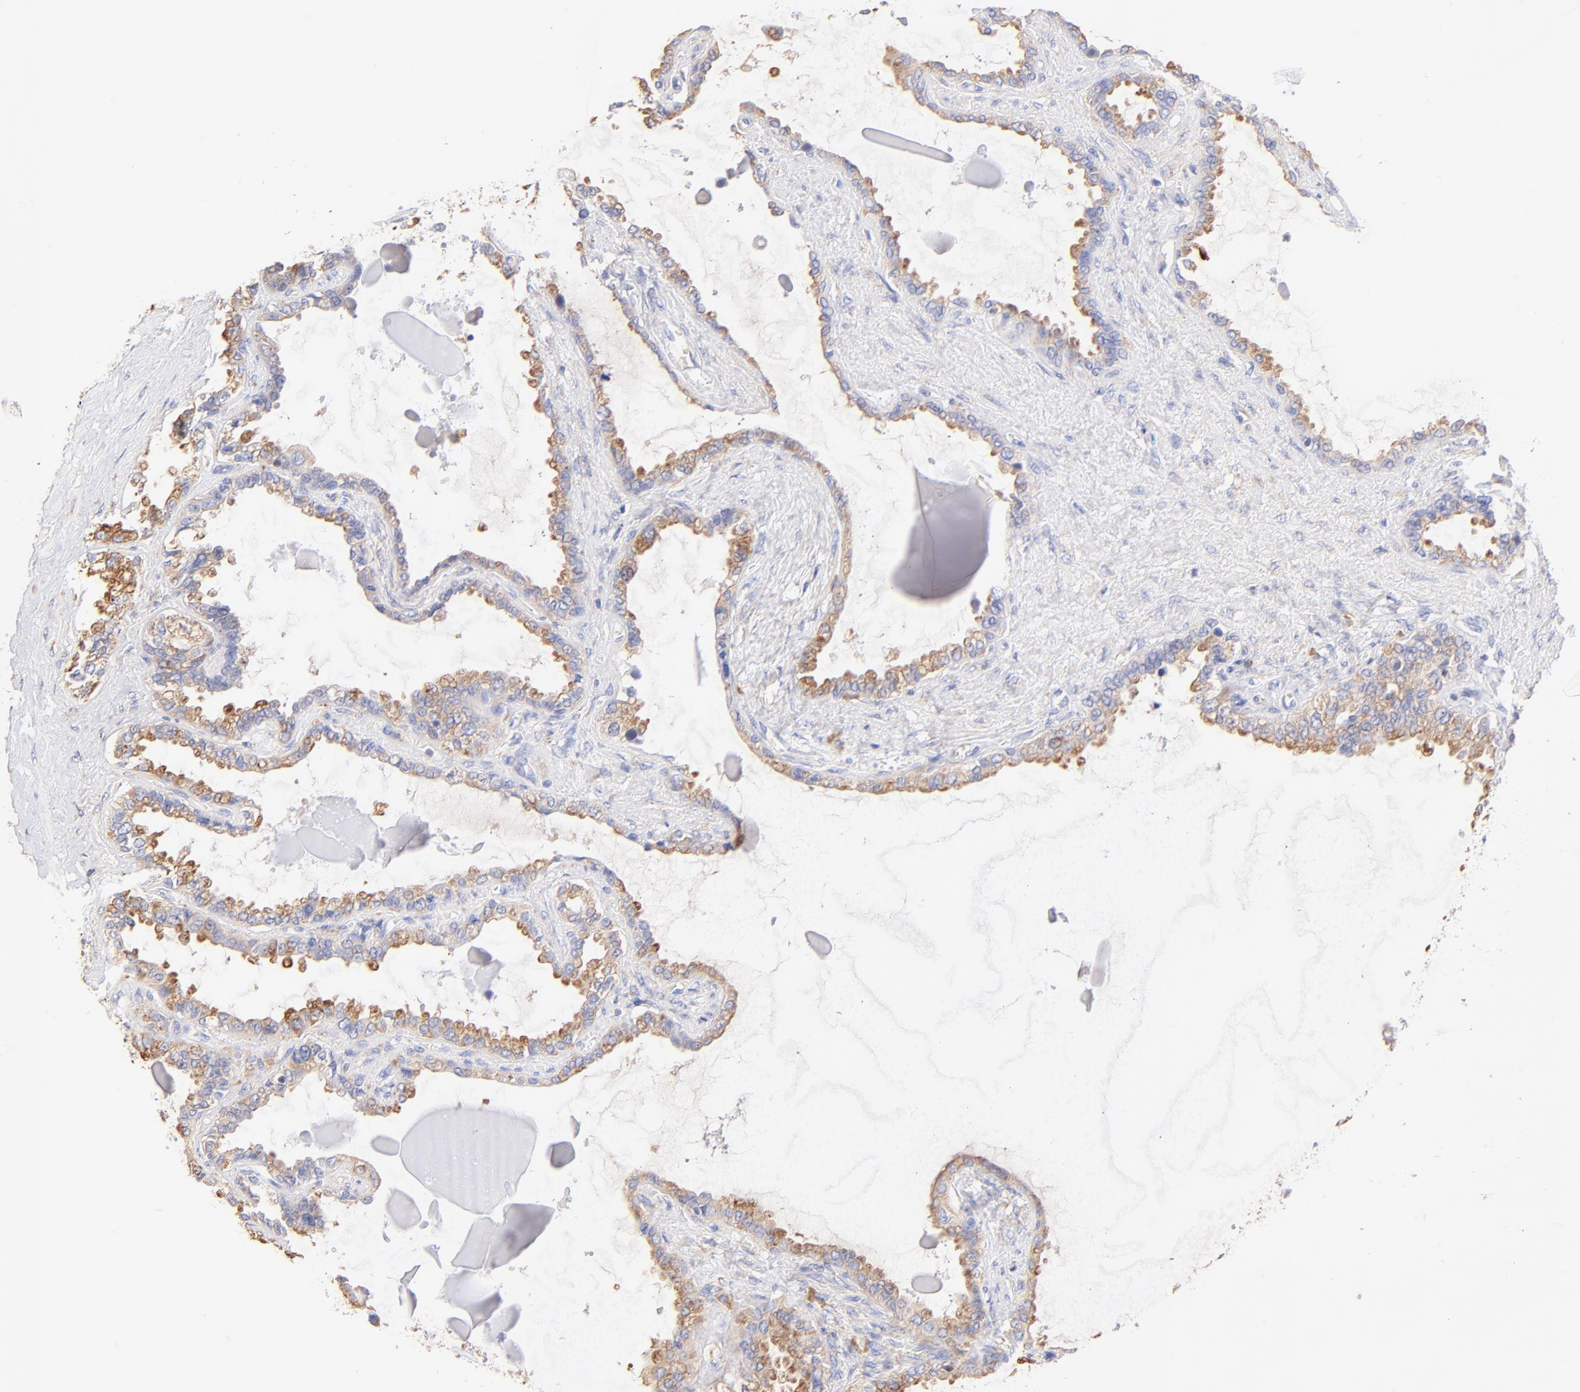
{"staining": {"intensity": "moderate", "quantity": ">75%", "location": "cytoplasmic/membranous"}, "tissue": "seminal vesicle", "cell_type": "Glandular cells", "image_type": "normal", "snomed": [{"axis": "morphology", "description": "Normal tissue, NOS"}, {"axis": "morphology", "description": "Inflammation, NOS"}, {"axis": "topography", "description": "Urinary bladder"}, {"axis": "topography", "description": "Prostate"}, {"axis": "topography", "description": "Seminal veicle"}], "caption": "Moderate cytoplasmic/membranous staining is appreciated in about >75% of glandular cells in benign seminal vesicle. Nuclei are stained in blue.", "gene": "RPL30", "patient": {"sex": "male", "age": 82}}